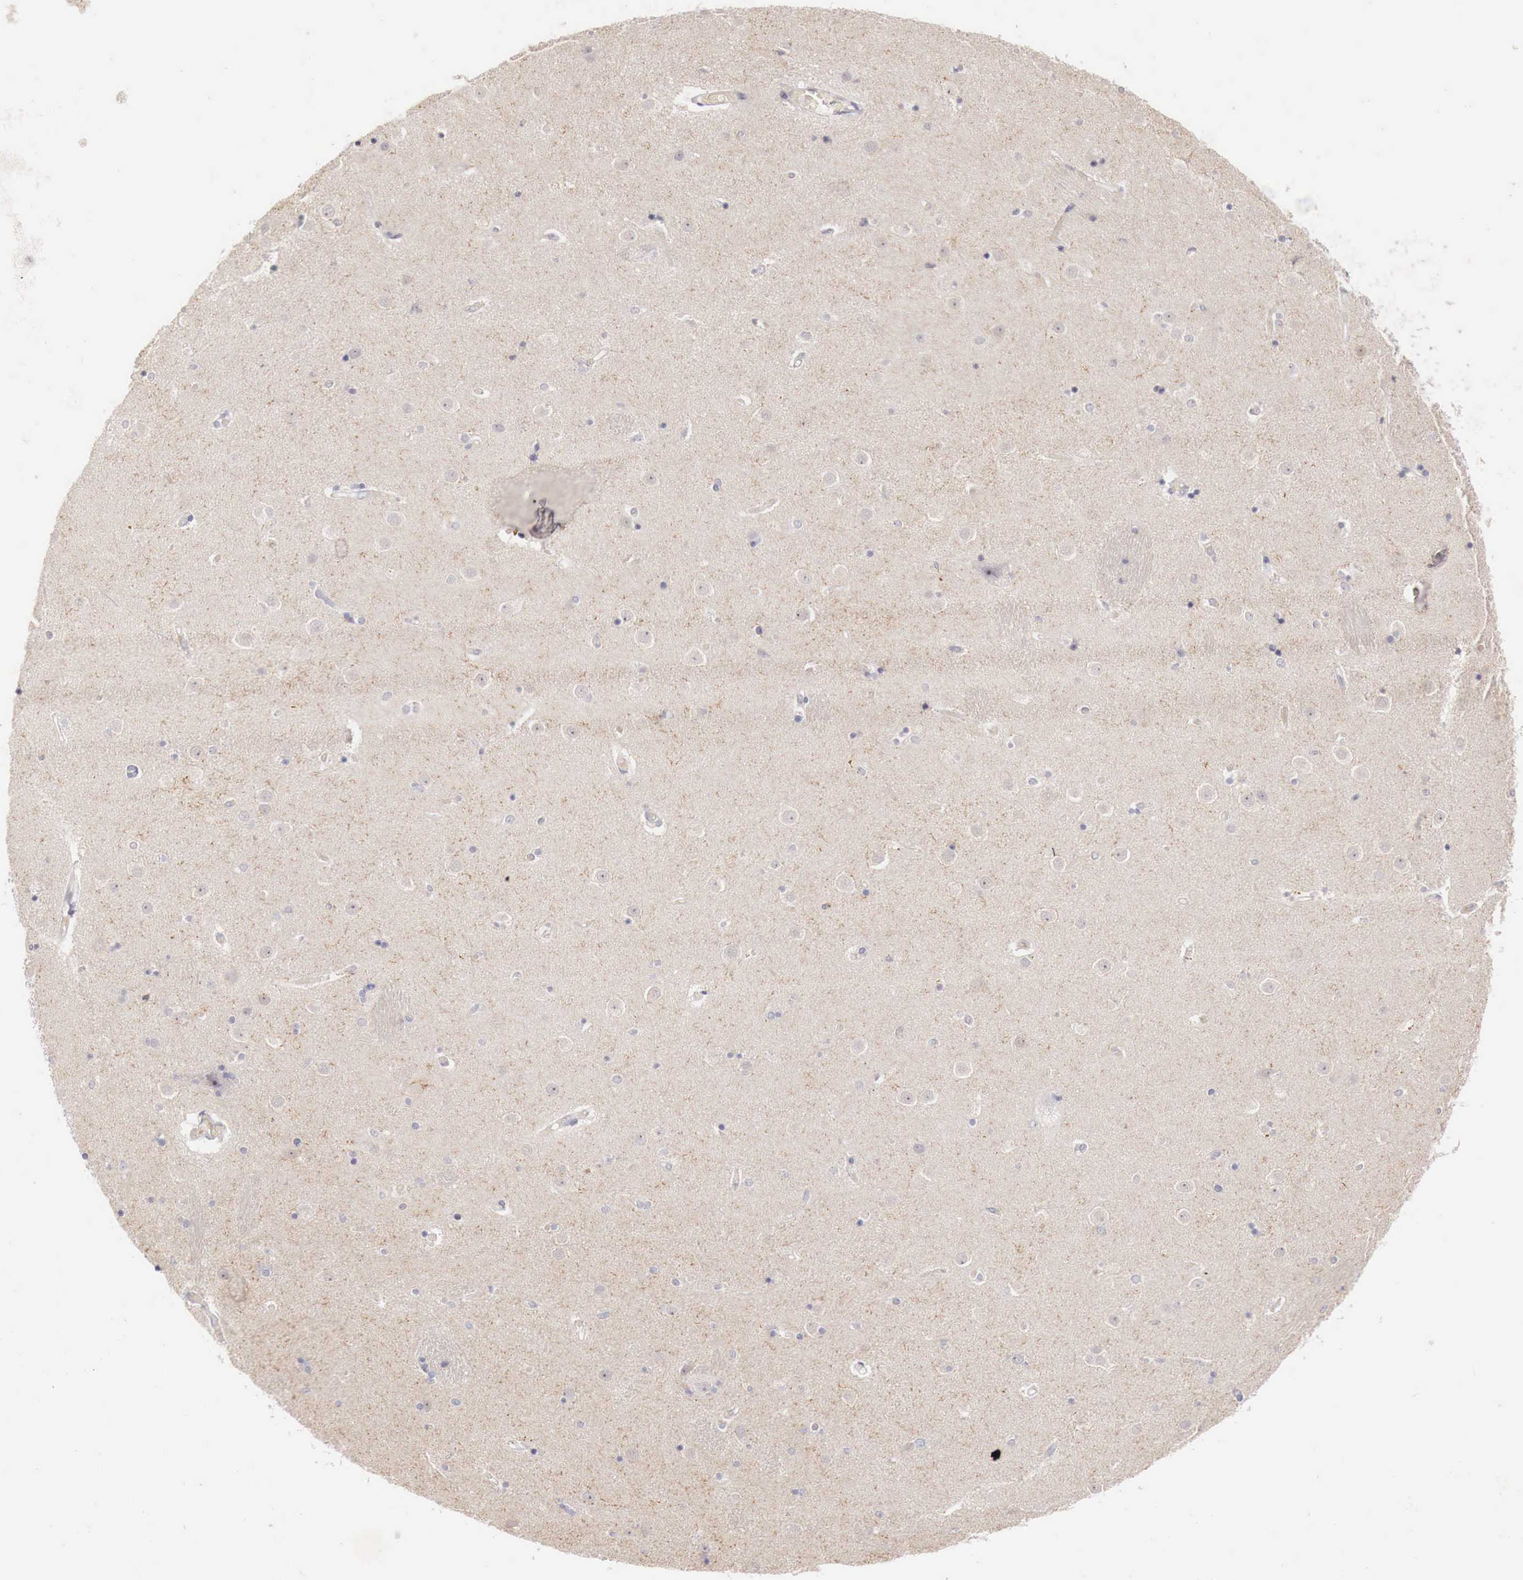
{"staining": {"intensity": "negative", "quantity": "none", "location": "none"}, "tissue": "caudate", "cell_type": "Glial cells", "image_type": "normal", "snomed": [{"axis": "morphology", "description": "Normal tissue, NOS"}, {"axis": "topography", "description": "Lateral ventricle wall"}], "caption": "The image demonstrates no staining of glial cells in normal caudate. (DAB IHC, high magnification).", "gene": "GATA1", "patient": {"sex": "female", "age": 54}}